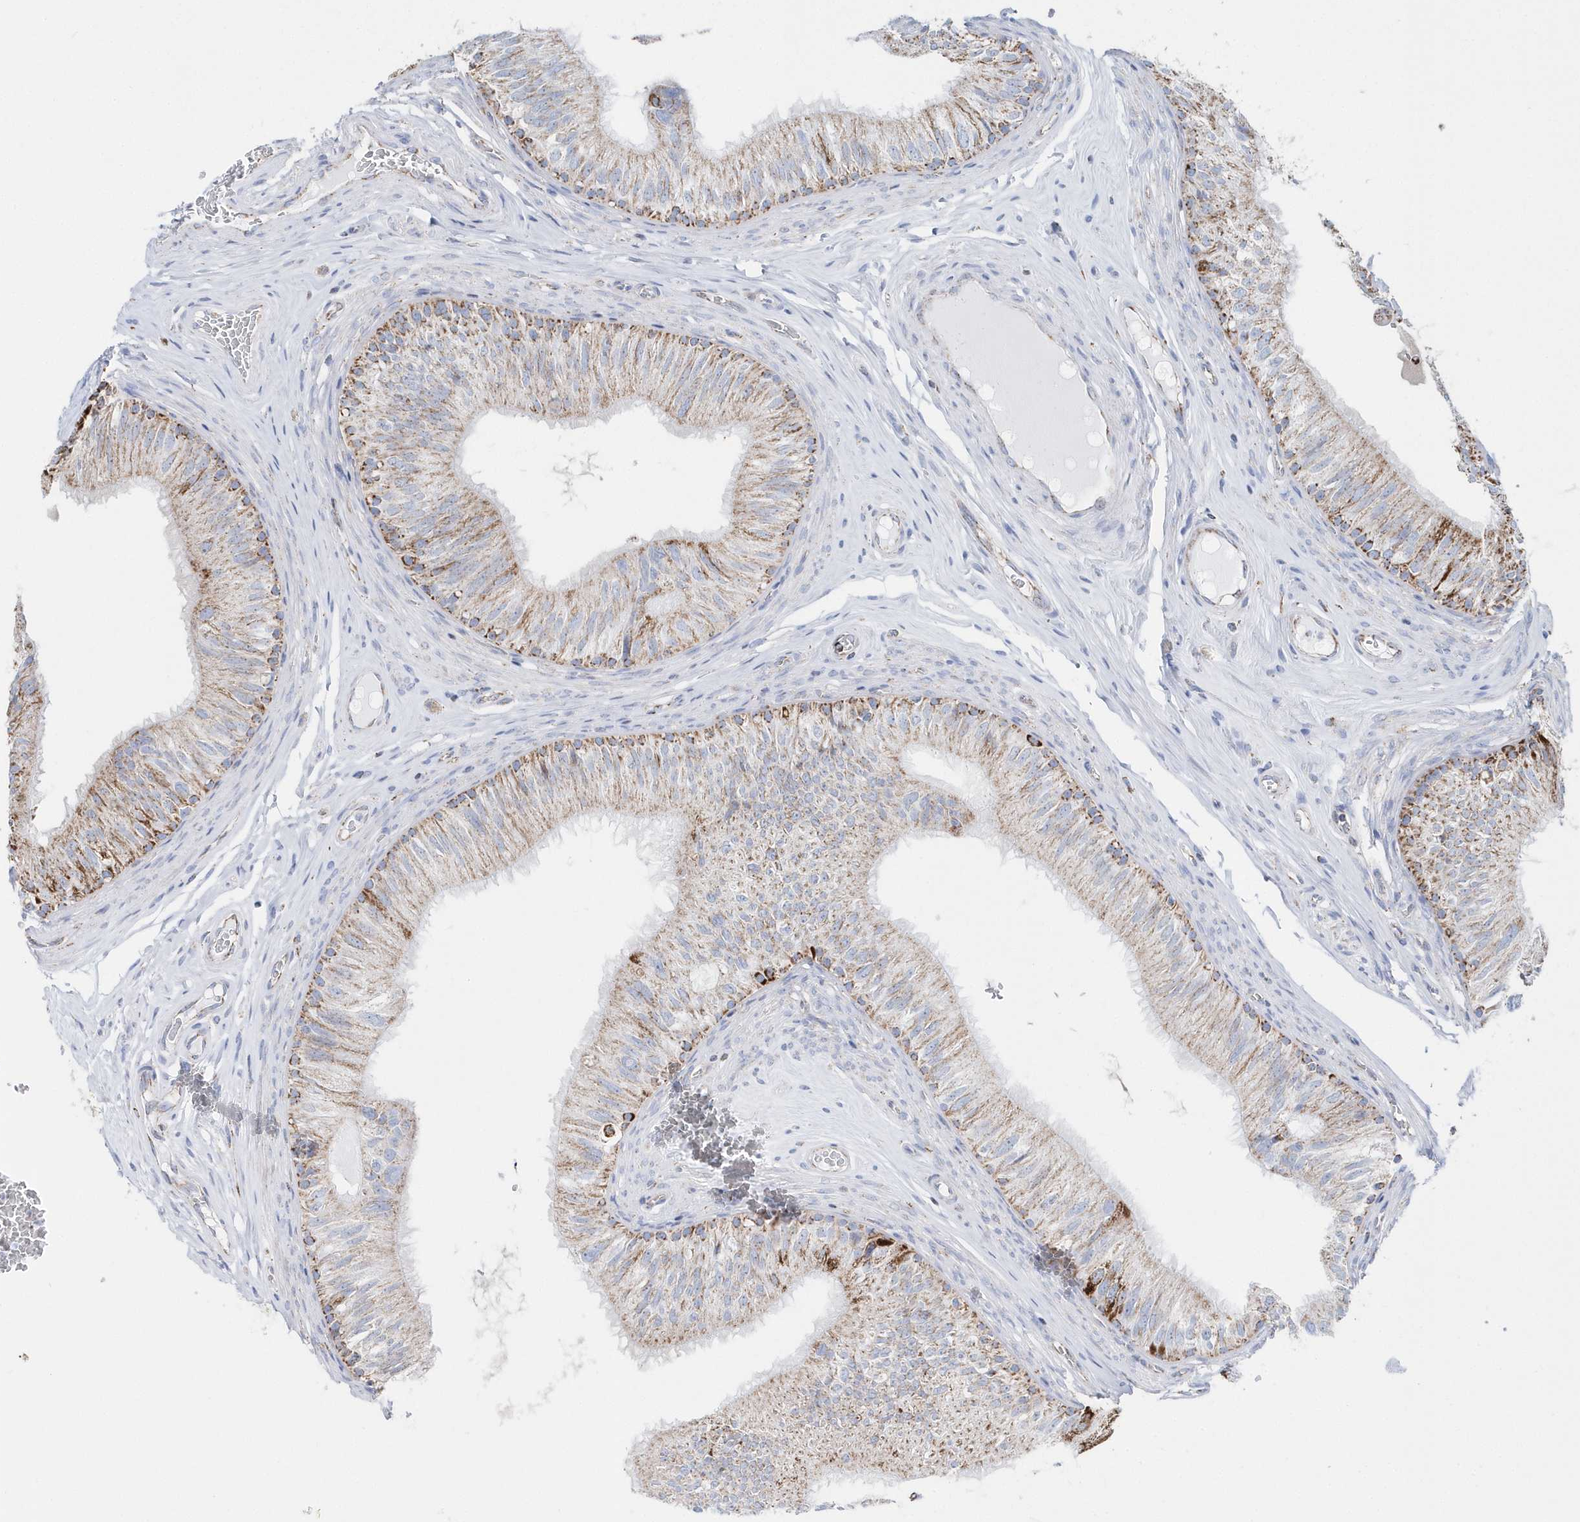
{"staining": {"intensity": "moderate", "quantity": ">75%", "location": "cytoplasmic/membranous"}, "tissue": "epididymis", "cell_type": "Glandular cells", "image_type": "normal", "snomed": [{"axis": "morphology", "description": "Normal tissue, NOS"}, {"axis": "topography", "description": "Epididymis"}], "caption": "Epididymis stained with IHC shows moderate cytoplasmic/membranous expression in about >75% of glandular cells.", "gene": "TMCO6", "patient": {"sex": "male", "age": 46}}